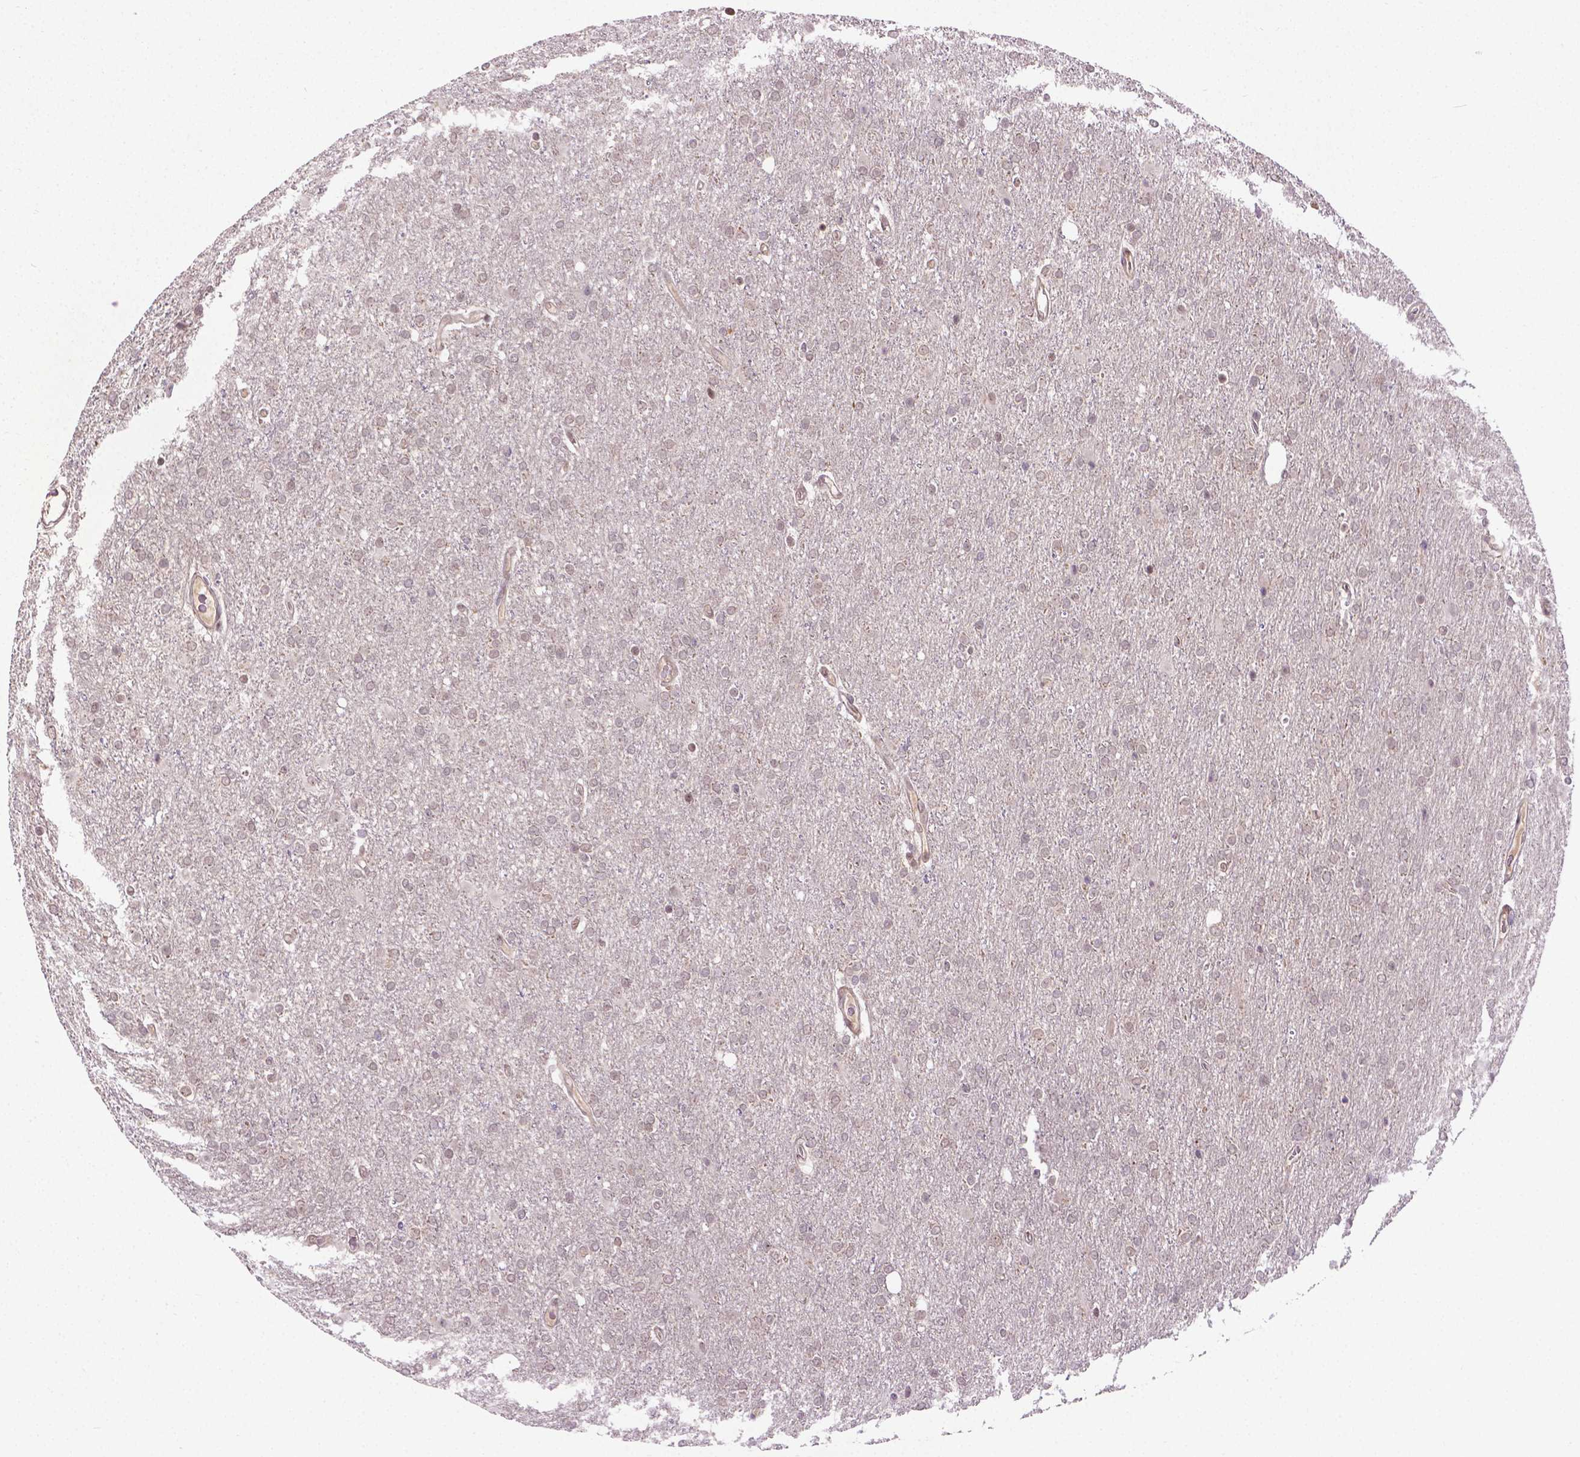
{"staining": {"intensity": "negative", "quantity": "none", "location": "none"}, "tissue": "glioma", "cell_type": "Tumor cells", "image_type": "cancer", "snomed": [{"axis": "morphology", "description": "Glioma, malignant, High grade"}, {"axis": "topography", "description": "Cerebral cortex"}], "caption": "The immunohistochemistry (IHC) histopathology image has no significant positivity in tumor cells of glioma tissue.", "gene": "ANKRD54", "patient": {"sex": "male", "age": 70}}